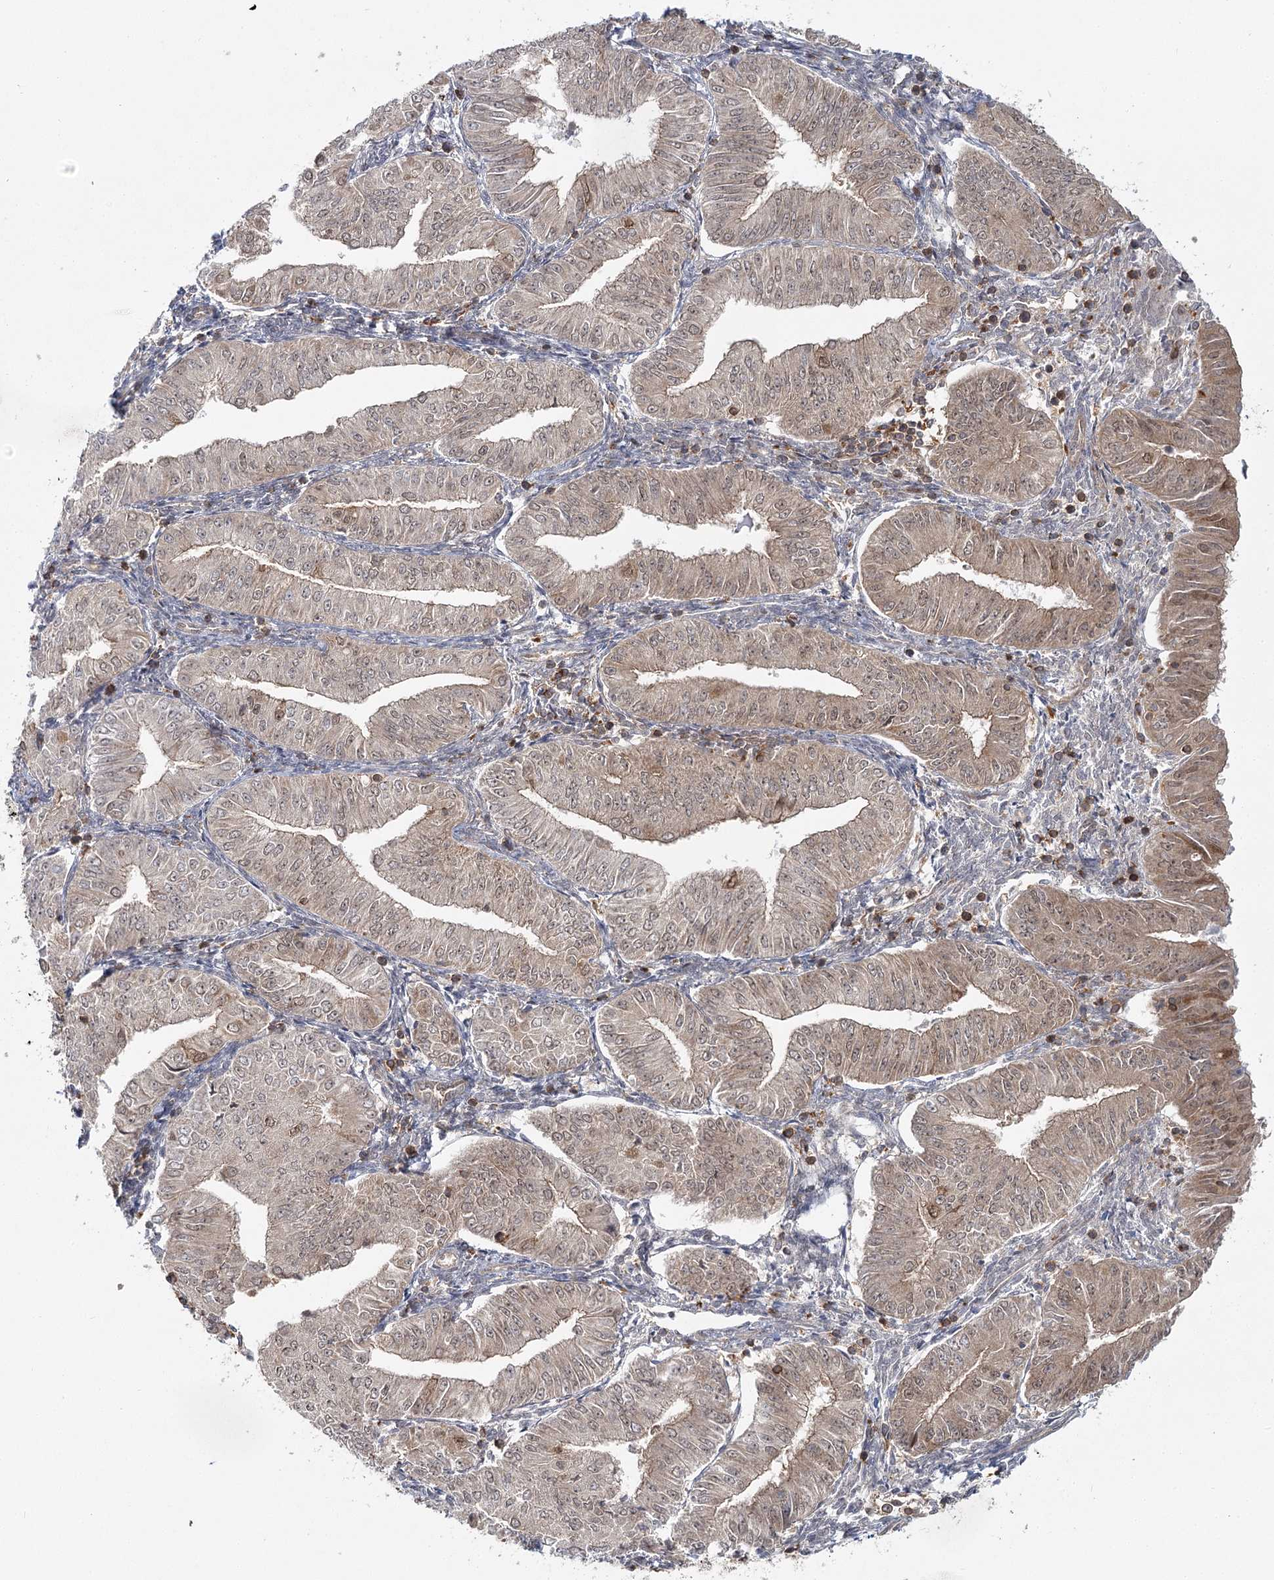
{"staining": {"intensity": "moderate", "quantity": "25%-75%", "location": "cytoplasmic/membranous"}, "tissue": "endometrial cancer", "cell_type": "Tumor cells", "image_type": "cancer", "snomed": [{"axis": "morphology", "description": "Normal tissue, NOS"}, {"axis": "morphology", "description": "Adenocarcinoma, NOS"}, {"axis": "topography", "description": "Endometrium"}], "caption": "IHC of endometrial cancer (adenocarcinoma) exhibits medium levels of moderate cytoplasmic/membranous positivity in about 25%-75% of tumor cells.", "gene": "FAM120B", "patient": {"sex": "female", "age": 53}}